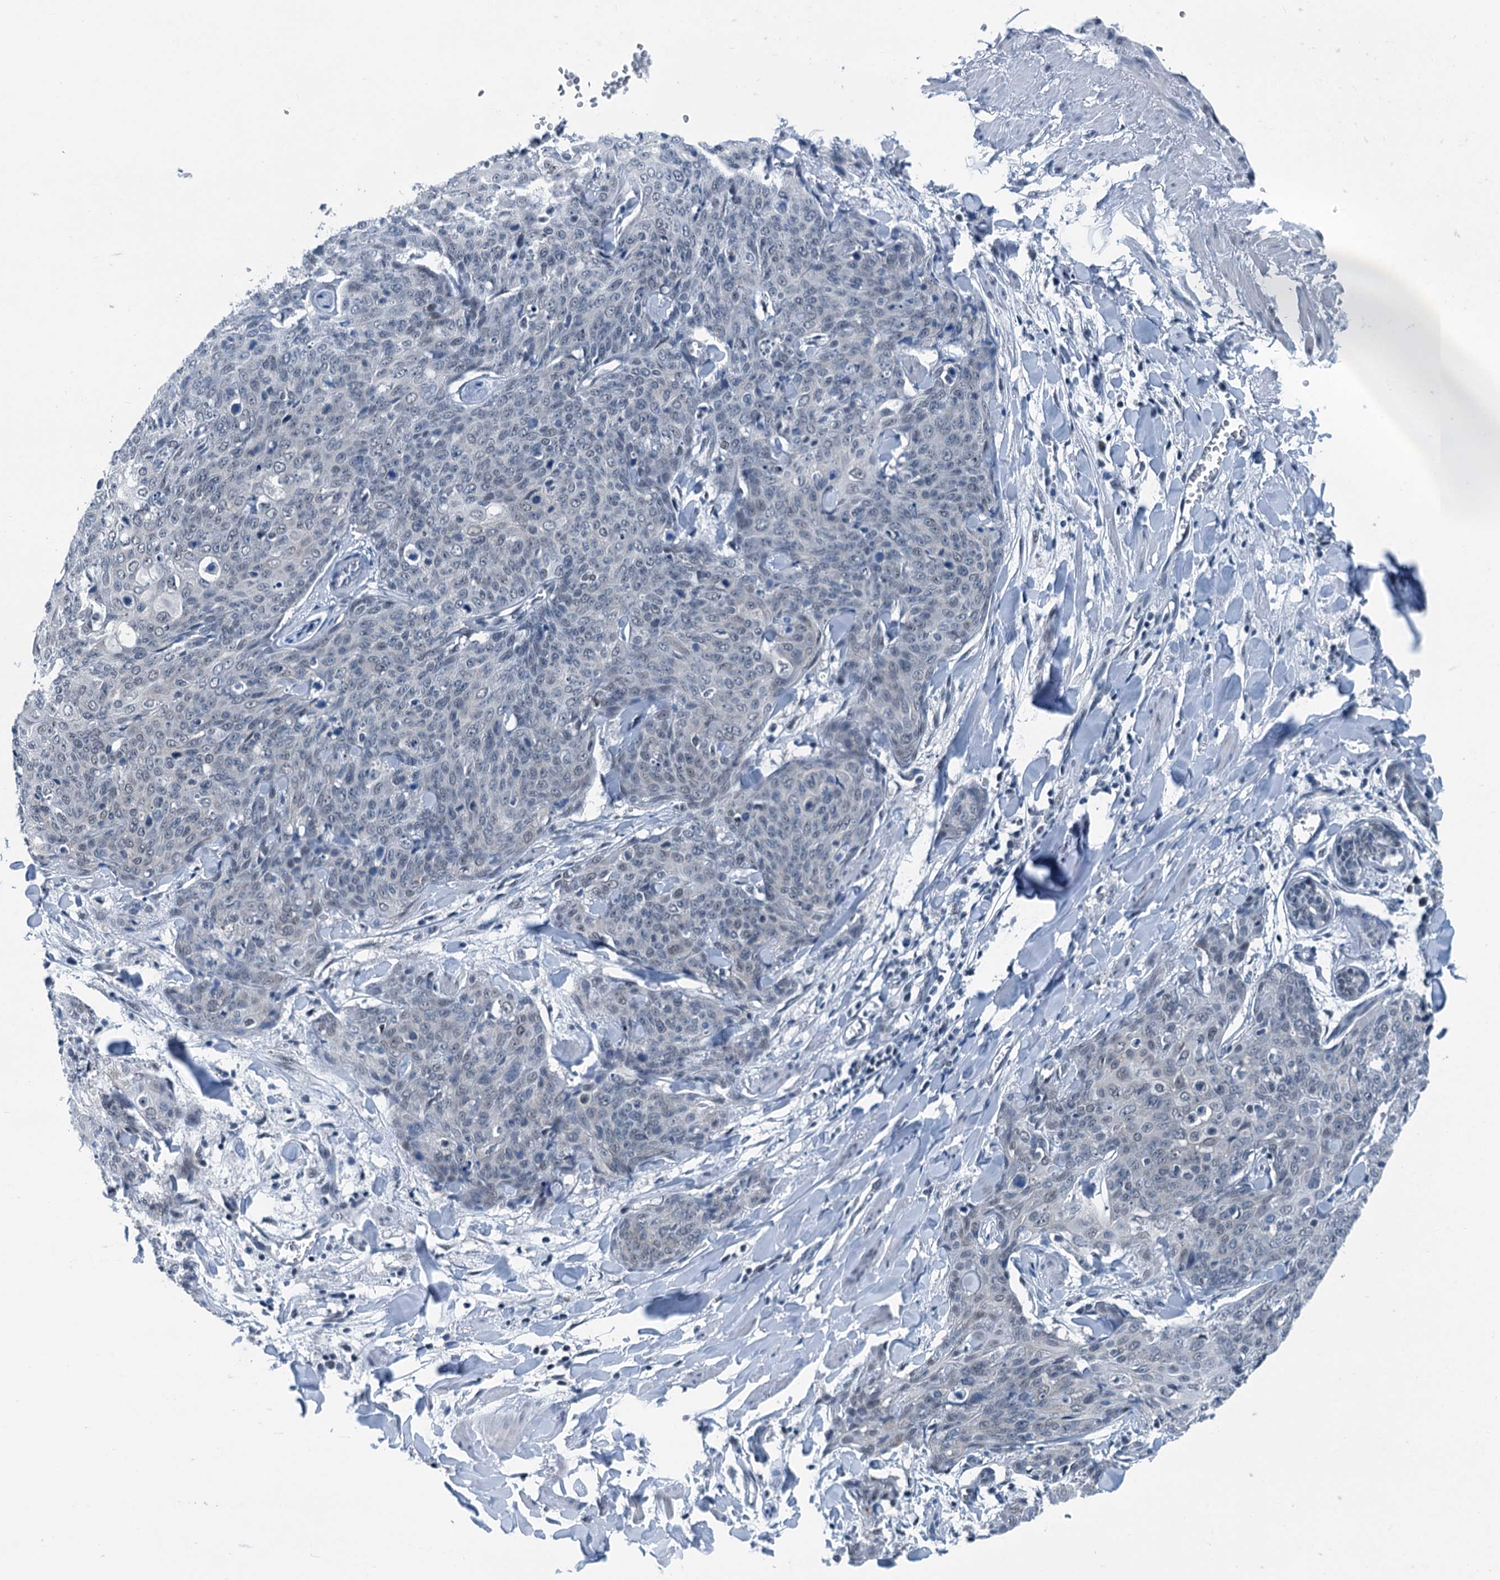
{"staining": {"intensity": "negative", "quantity": "none", "location": "none"}, "tissue": "skin cancer", "cell_type": "Tumor cells", "image_type": "cancer", "snomed": [{"axis": "morphology", "description": "Squamous cell carcinoma, NOS"}, {"axis": "topography", "description": "Skin"}, {"axis": "topography", "description": "Vulva"}], "caption": "There is no significant staining in tumor cells of skin cancer (squamous cell carcinoma). Brightfield microscopy of IHC stained with DAB (brown) and hematoxylin (blue), captured at high magnification.", "gene": "TRPT1", "patient": {"sex": "female", "age": 85}}